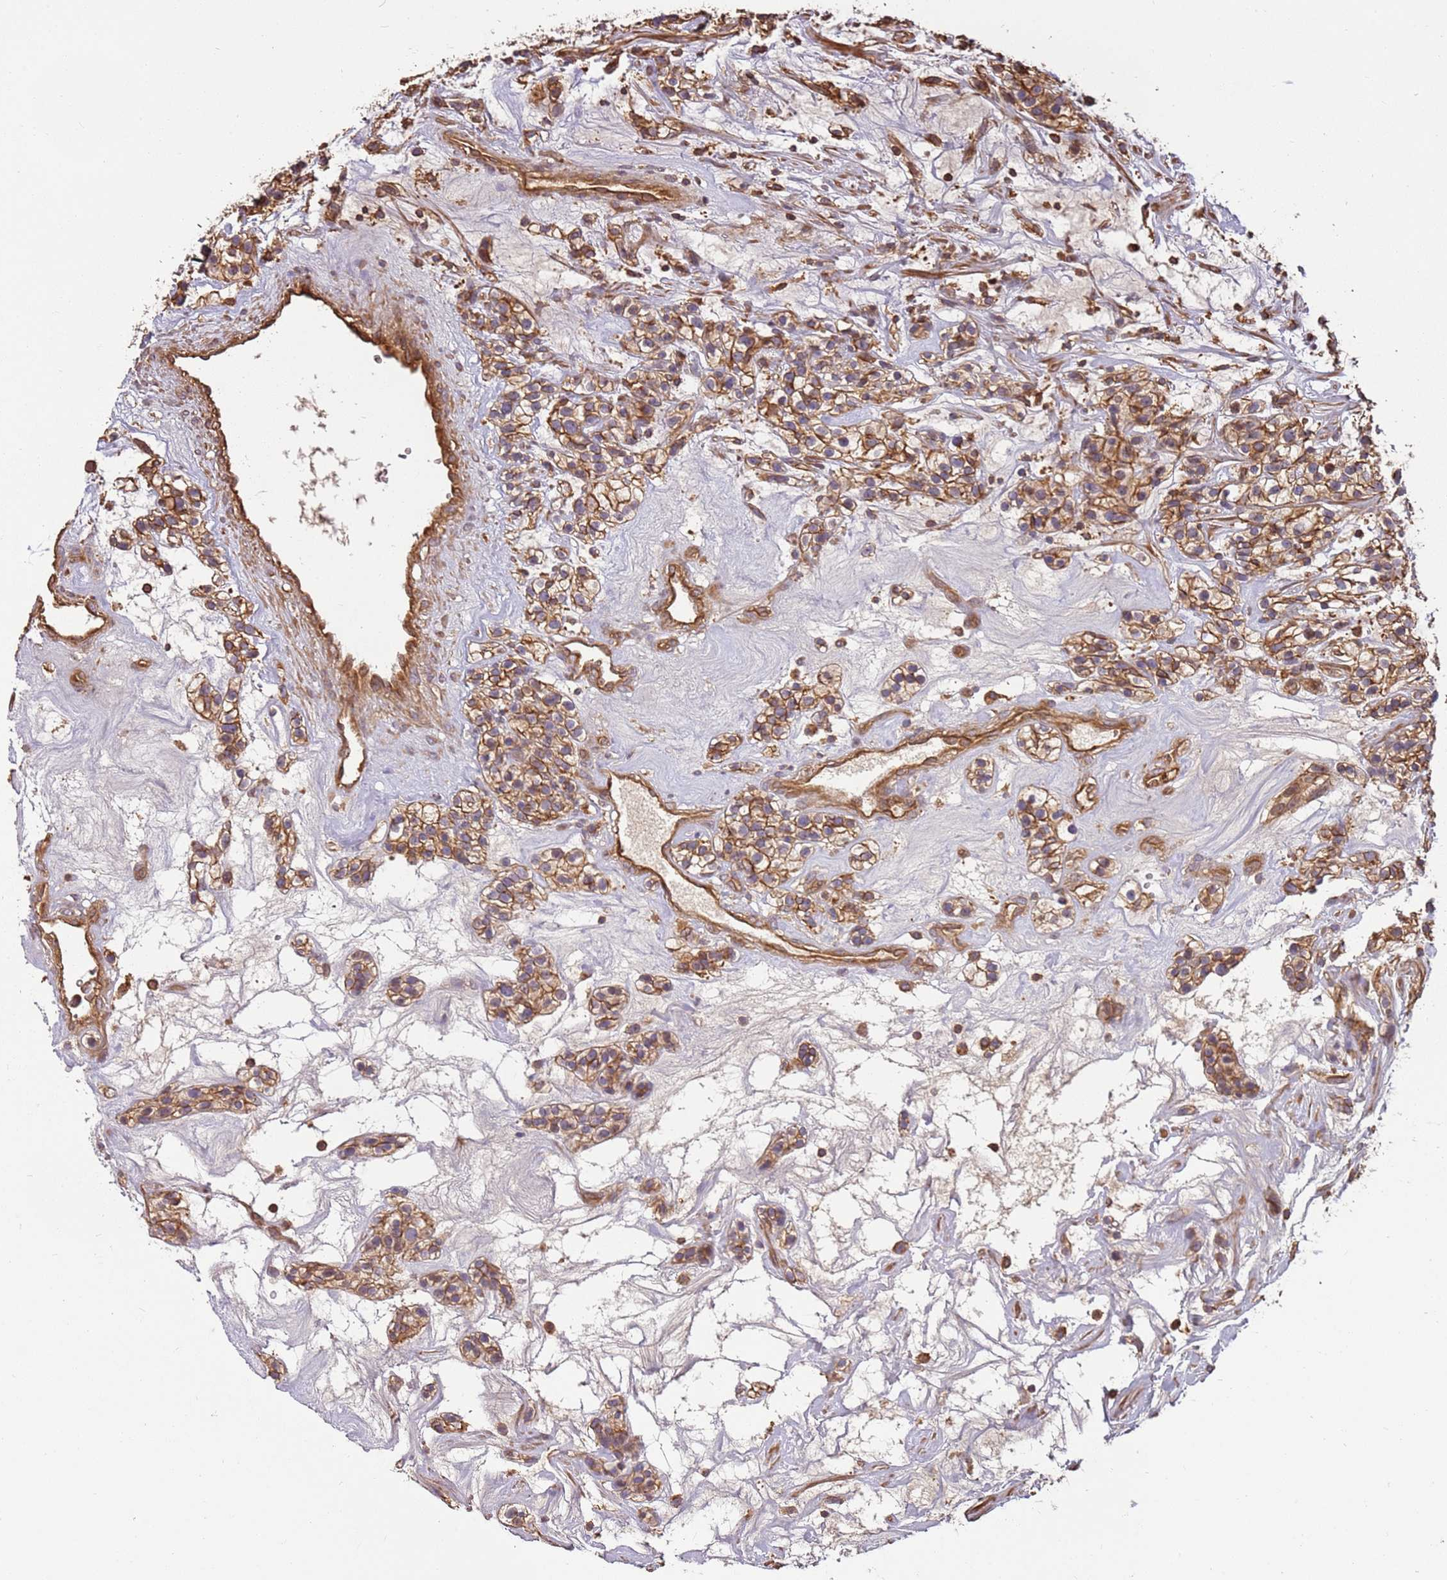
{"staining": {"intensity": "moderate", "quantity": ">75%", "location": "cytoplasmic/membranous"}, "tissue": "renal cancer", "cell_type": "Tumor cells", "image_type": "cancer", "snomed": [{"axis": "morphology", "description": "Adenocarcinoma, NOS"}, {"axis": "topography", "description": "Kidney"}], "caption": "A brown stain shows moderate cytoplasmic/membranous positivity of a protein in adenocarcinoma (renal) tumor cells.", "gene": "ACVR2A", "patient": {"sex": "female", "age": 57}}